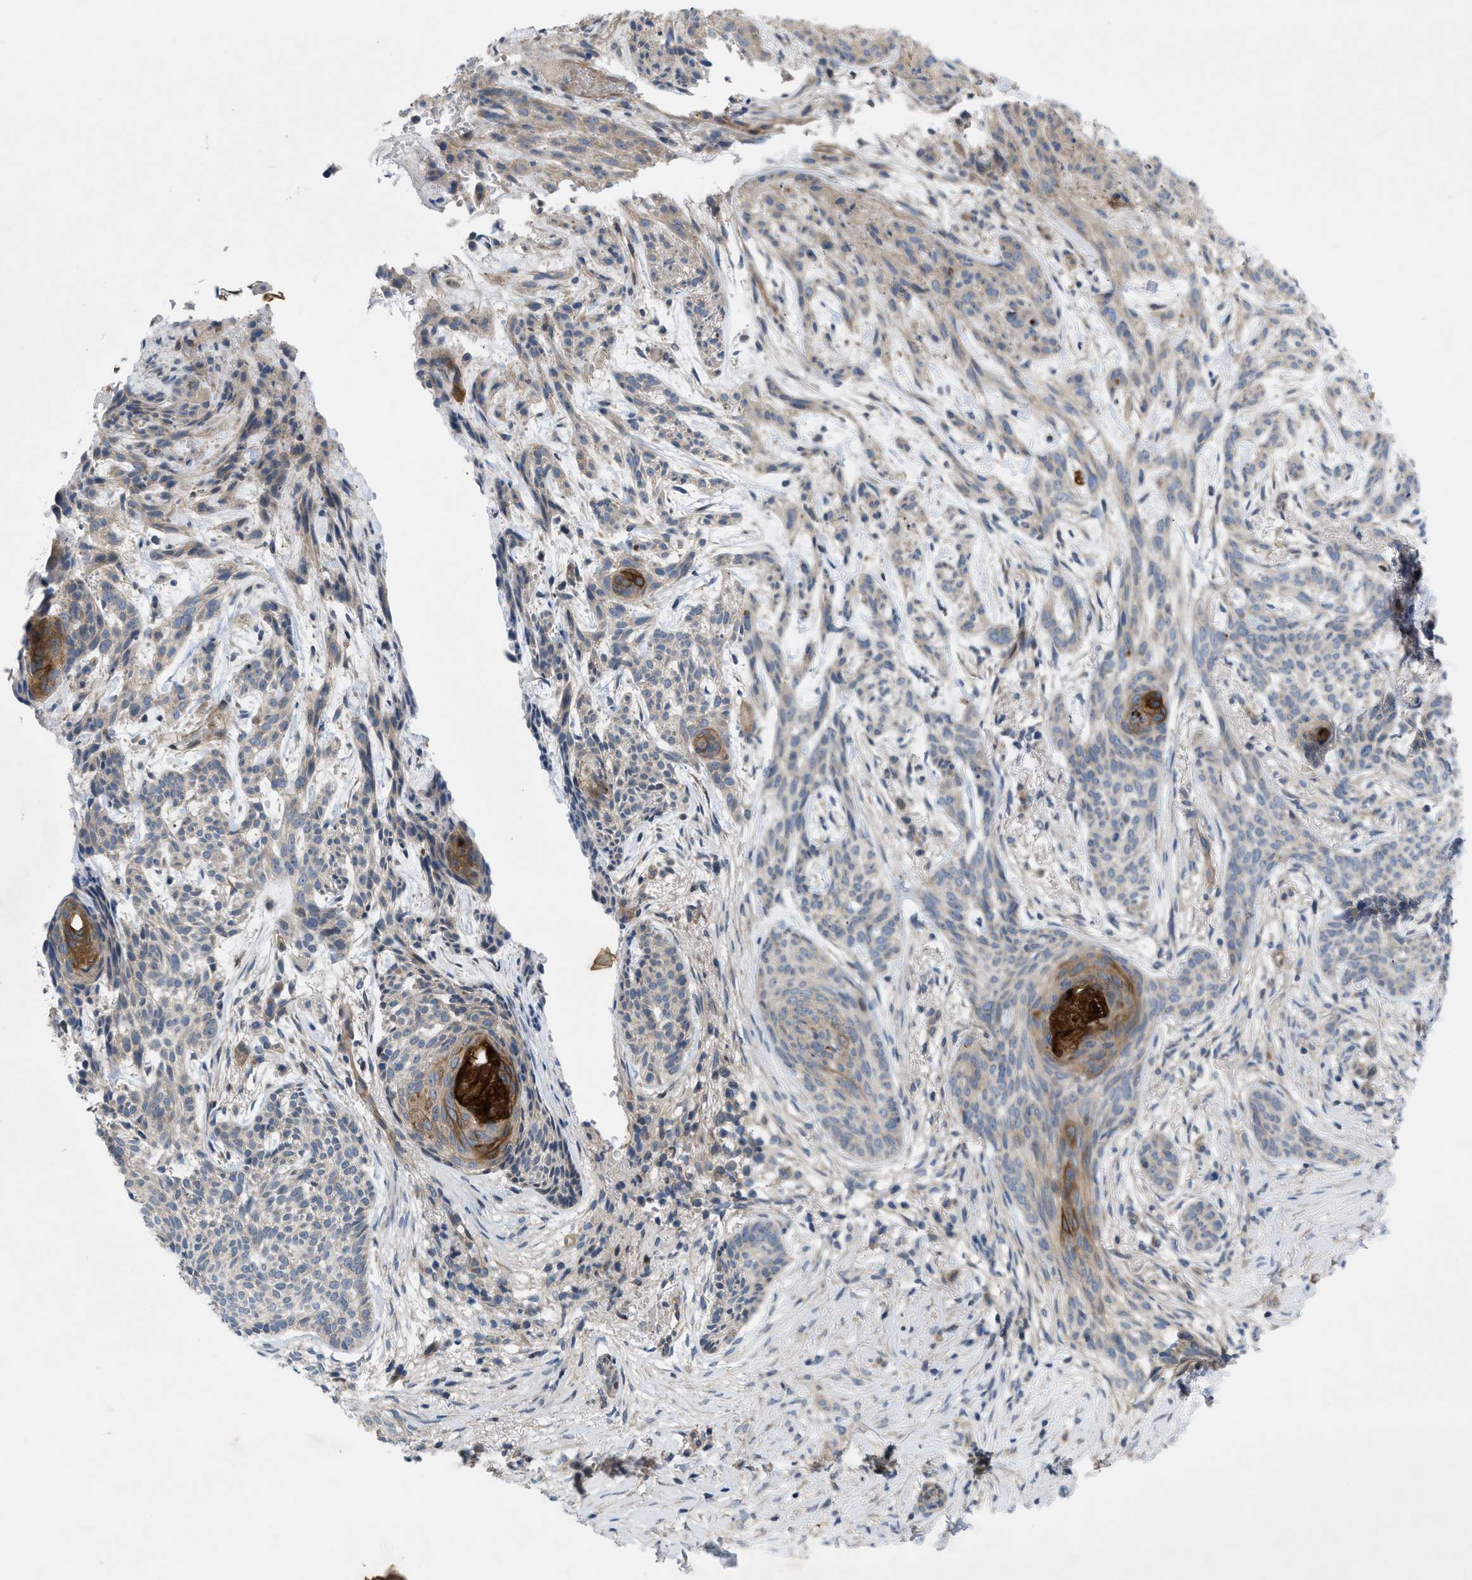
{"staining": {"intensity": "weak", "quantity": "25%-75%", "location": "cytoplasmic/membranous"}, "tissue": "skin cancer", "cell_type": "Tumor cells", "image_type": "cancer", "snomed": [{"axis": "morphology", "description": "Basal cell carcinoma"}, {"axis": "topography", "description": "Skin"}], "caption": "This is a photomicrograph of immunohistochemistry (IHC) staining of skin basal cell carcinoma, which shows weak staining in the cytoplasmic/membranous of tumor cells.", "gene": "NDEL1", "patient": {"sex": "female", "age": 59}}